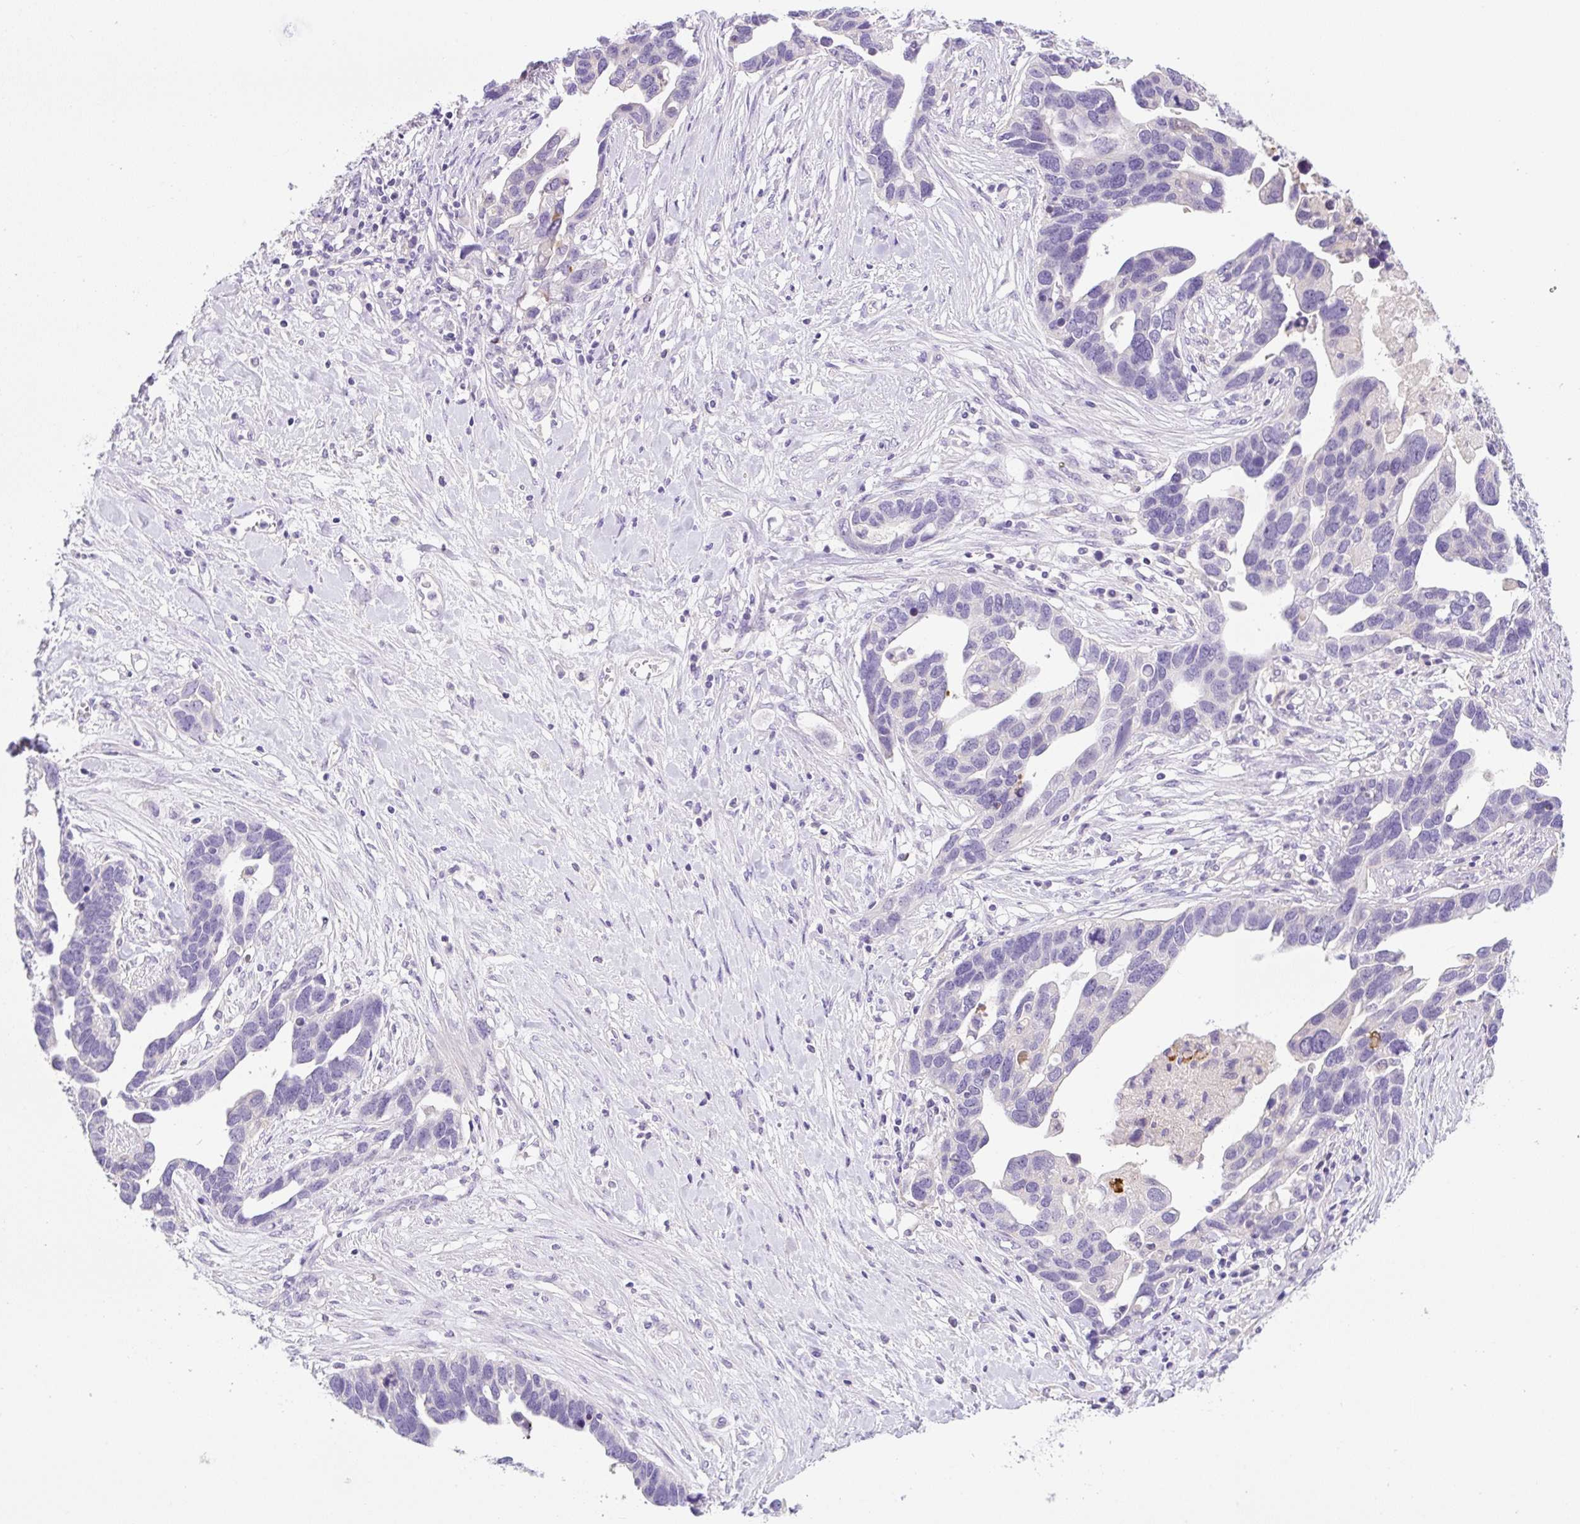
{"staining": {"intensity": "negative", "quantity": "none", "location": "none"}, "tissue": "ovarian cancer", "cell_type": "Tumor cells", "image_type": "cancer", "snomed": [{"axis": "morphology", "description": "Cystadenocarcinoma, serous, NOS"}, {"axis": "topography", "description": "Ovary"}], "caption": "Immunohistochemistry micrograph of human serous cystadenocarcinoma (ovarian) stained for a protein (brown), which demonstrates no positivity in tumor cells.", "gene": "NDST3", "patient": {"sex": "female", "age": 54}}